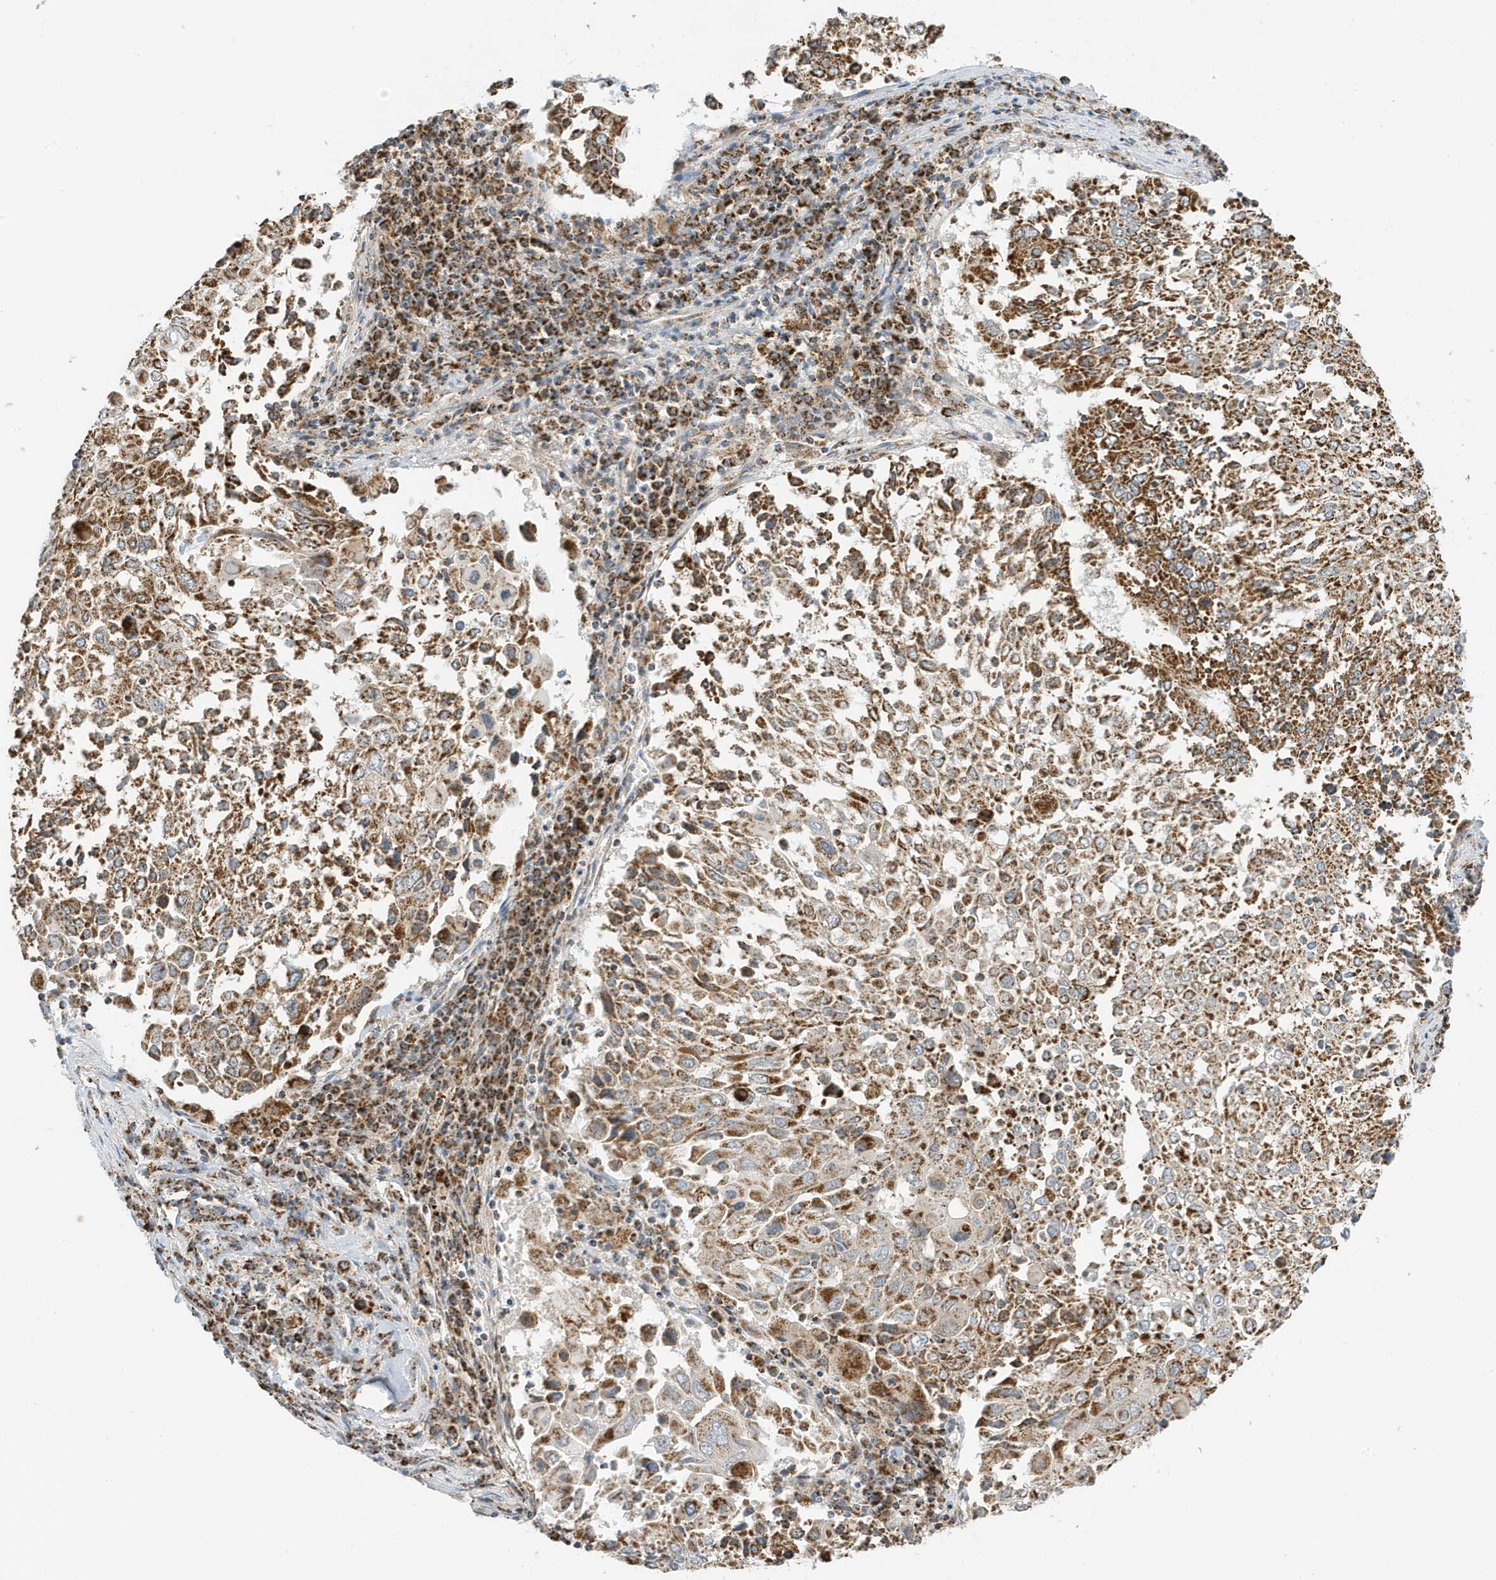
{"staining": {"intensity": "moderate", "quantity": ">75%", "location": "cytoplasmic/membranous"}, "tissue": "lung cancer", "cell_type": "Tumor cells", "image_type": "cancer", "snomed": [{"axis": "morphology", "description": "Squamous cell carcinoma, NOS"}, {"axis": "topography", "description": "Lung"}], "caption": "The immunohistochemical stain highlights moderate cytoplasmic/membranous staining in tumor cells of lung cancer tissue.", "gene": "ATP5ME", "patient": {"sex": "male", "age": 65}}